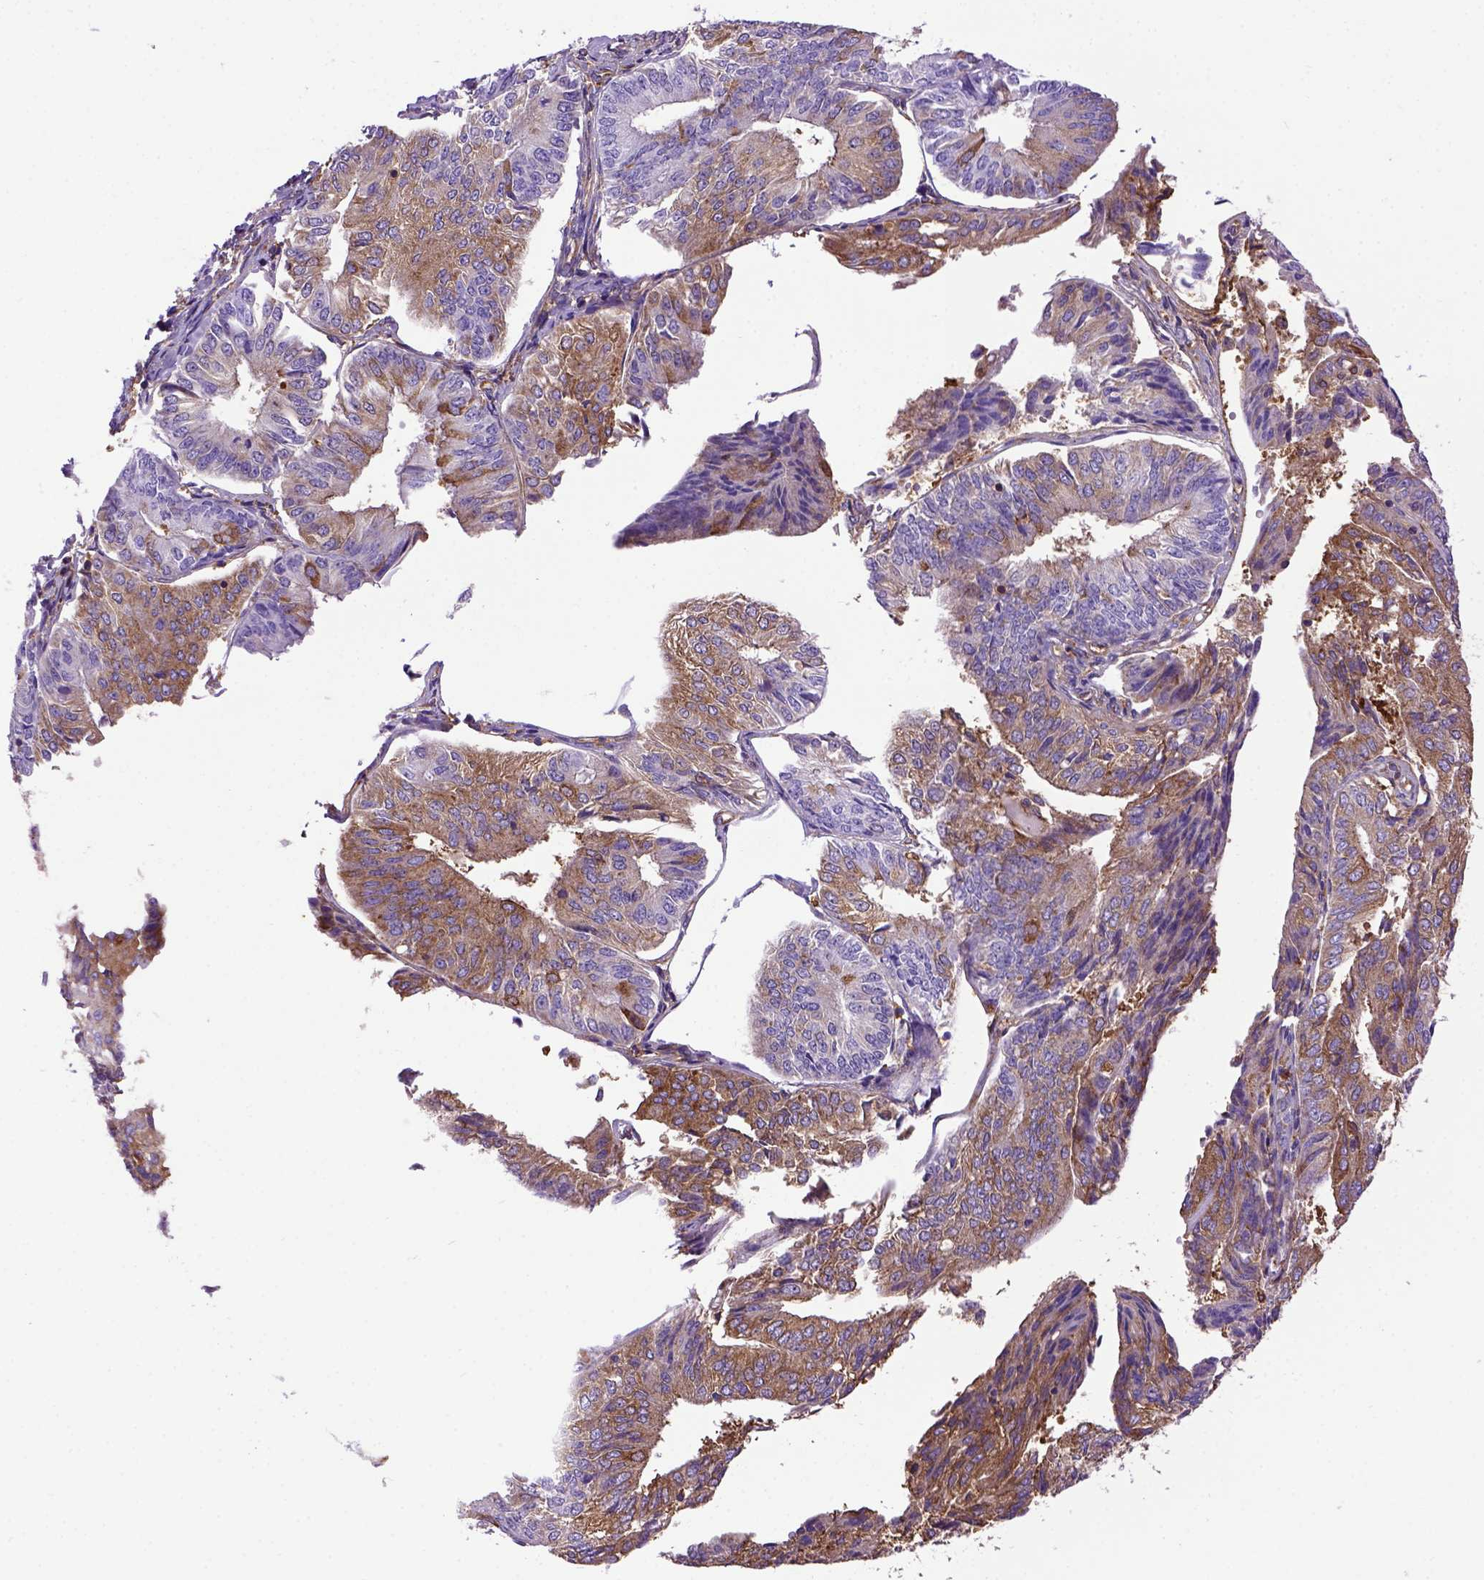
{"staining": {"intensity": "moderate", "quantity": "<25%", "location": "cytoplasmic/membranous"}, "tissue": "endometrial cancer", "cell_type": "Tumor cells", "image_type": "cancer", "snomed": [{"axis": "morphology", "description": "Adenocarcinoma, NOS"}, {"axis": "topography", "description": "Endometrium"}], "caption": "Protein staining demonstrates moderate cytoplasmic/membranous staining in approximately <25% of tumor cells in endometrial adenocarcinoma.", "gene": "MVP", "patient": {"sex": "female", "age": 58}}